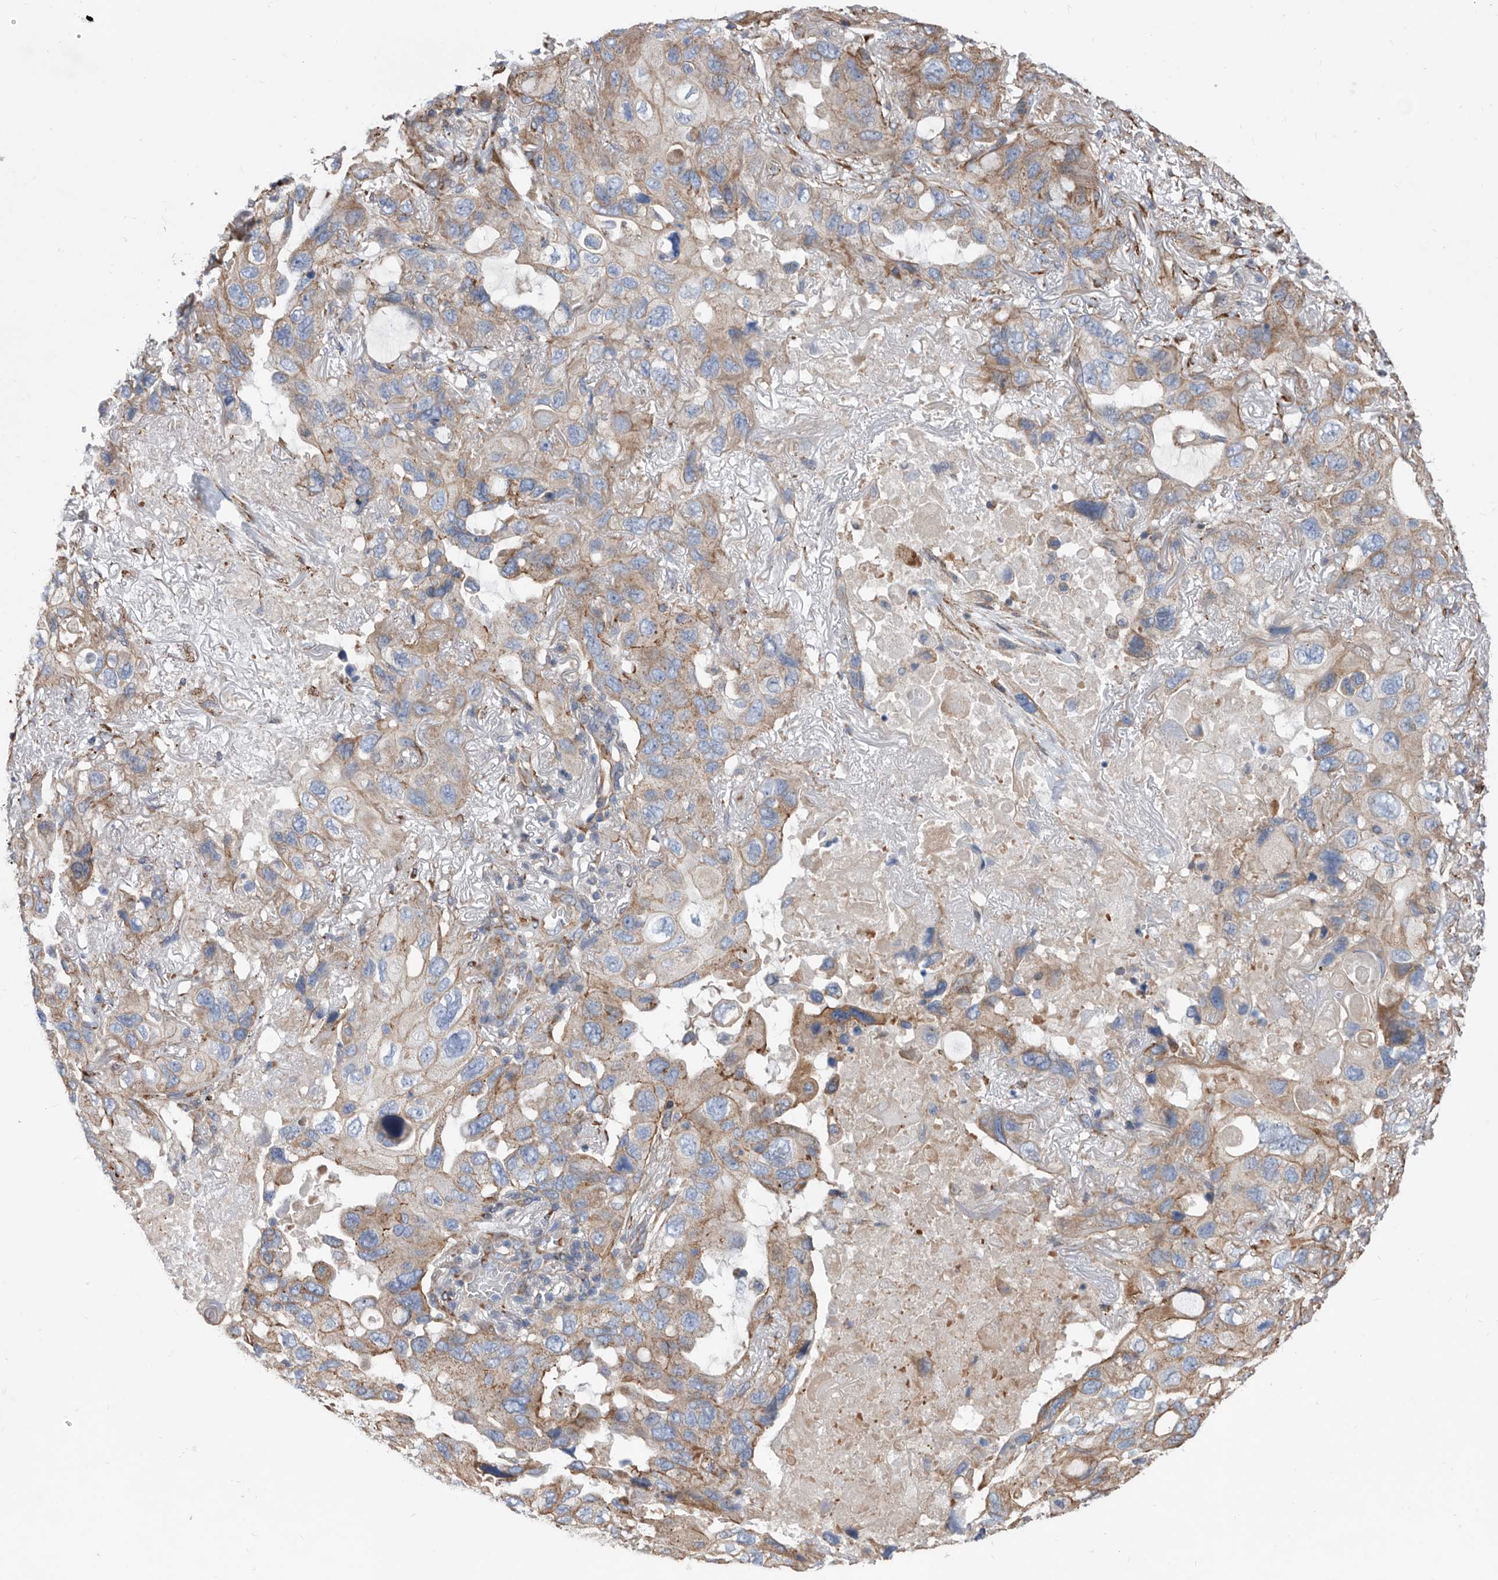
{"staining": {"intensity": "moderate", "quantity": ">75%", "location": "cytoplasmic/membranous"}, "tissue": "lung cancer", "cell_type": "Tumor cells", "image_type": "cancer", "snomed": [{"axis": "morphology", "description": "Squamous cell carcinoma, NOS"}, {"axis": "topography", "description": "Lung"}], "caption": "Lung cancer was stained to show a protein in brown. There is medium levels of moderate cytoplasmic/membranous expression in about >75% of tumor cells.", "gene": "ATP13A3", "patient": {"sex": "female", "age": 73}}